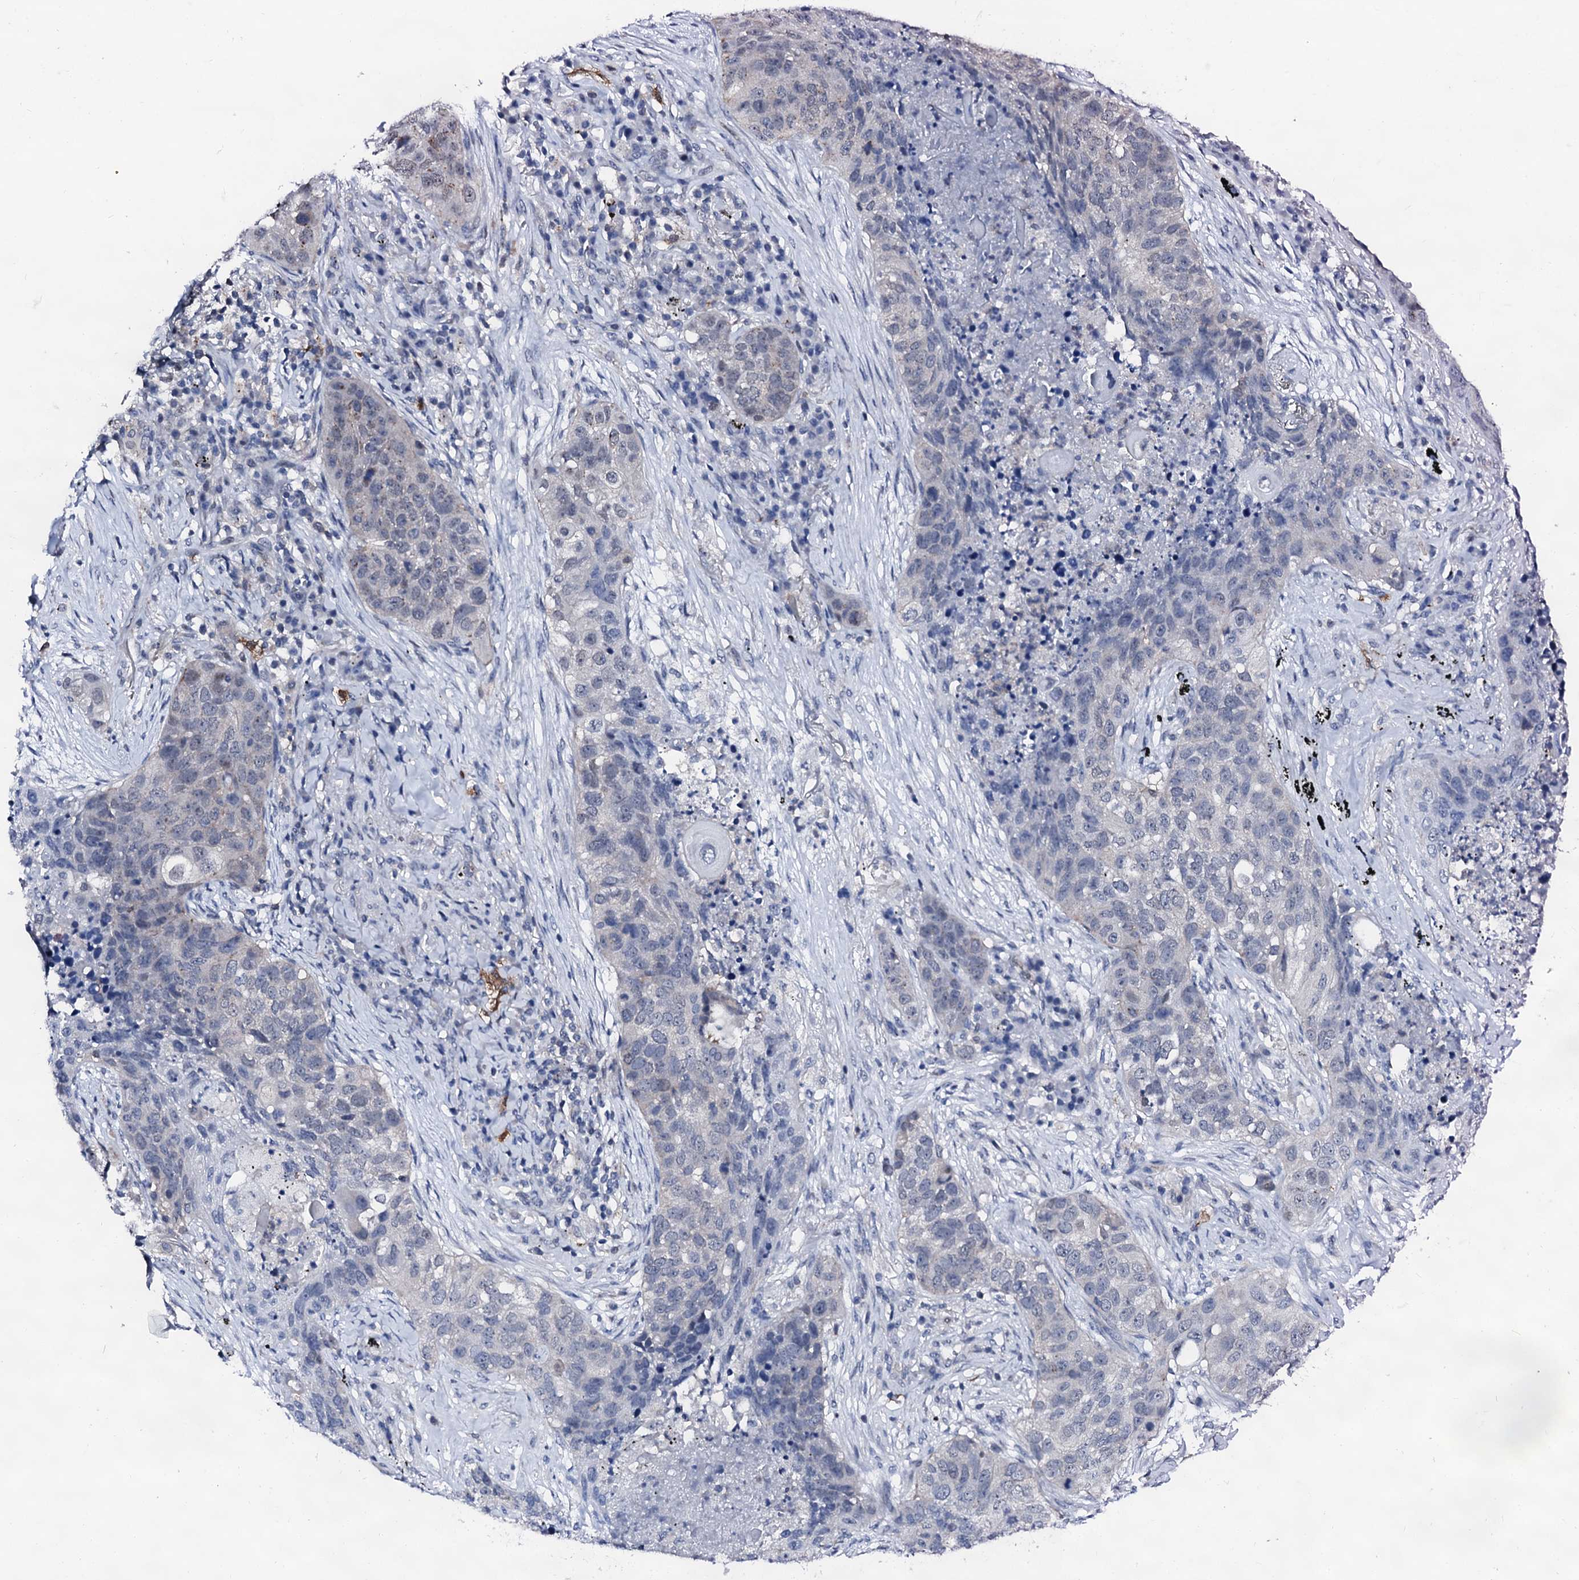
{"staining": {"intensity": "negative", "quantity": "none", "location": "none"}, "tissue": "lung cancer", "cell_type": "Tumor cells", "image_type": "cancer", "snomed": [{"axis": "morphology", "description": "Squamous cell carcinoma, NOS"}, {"axis": "topography", "description": "Lung"}], "caption": "DAB (3,3'-diaminobenzidine) immunohistochemical staining of human lung cancer shows no significant expression in tumor cells.", "gene": "TRAFD1", "patient": {"sex": "female", "age": 63}}